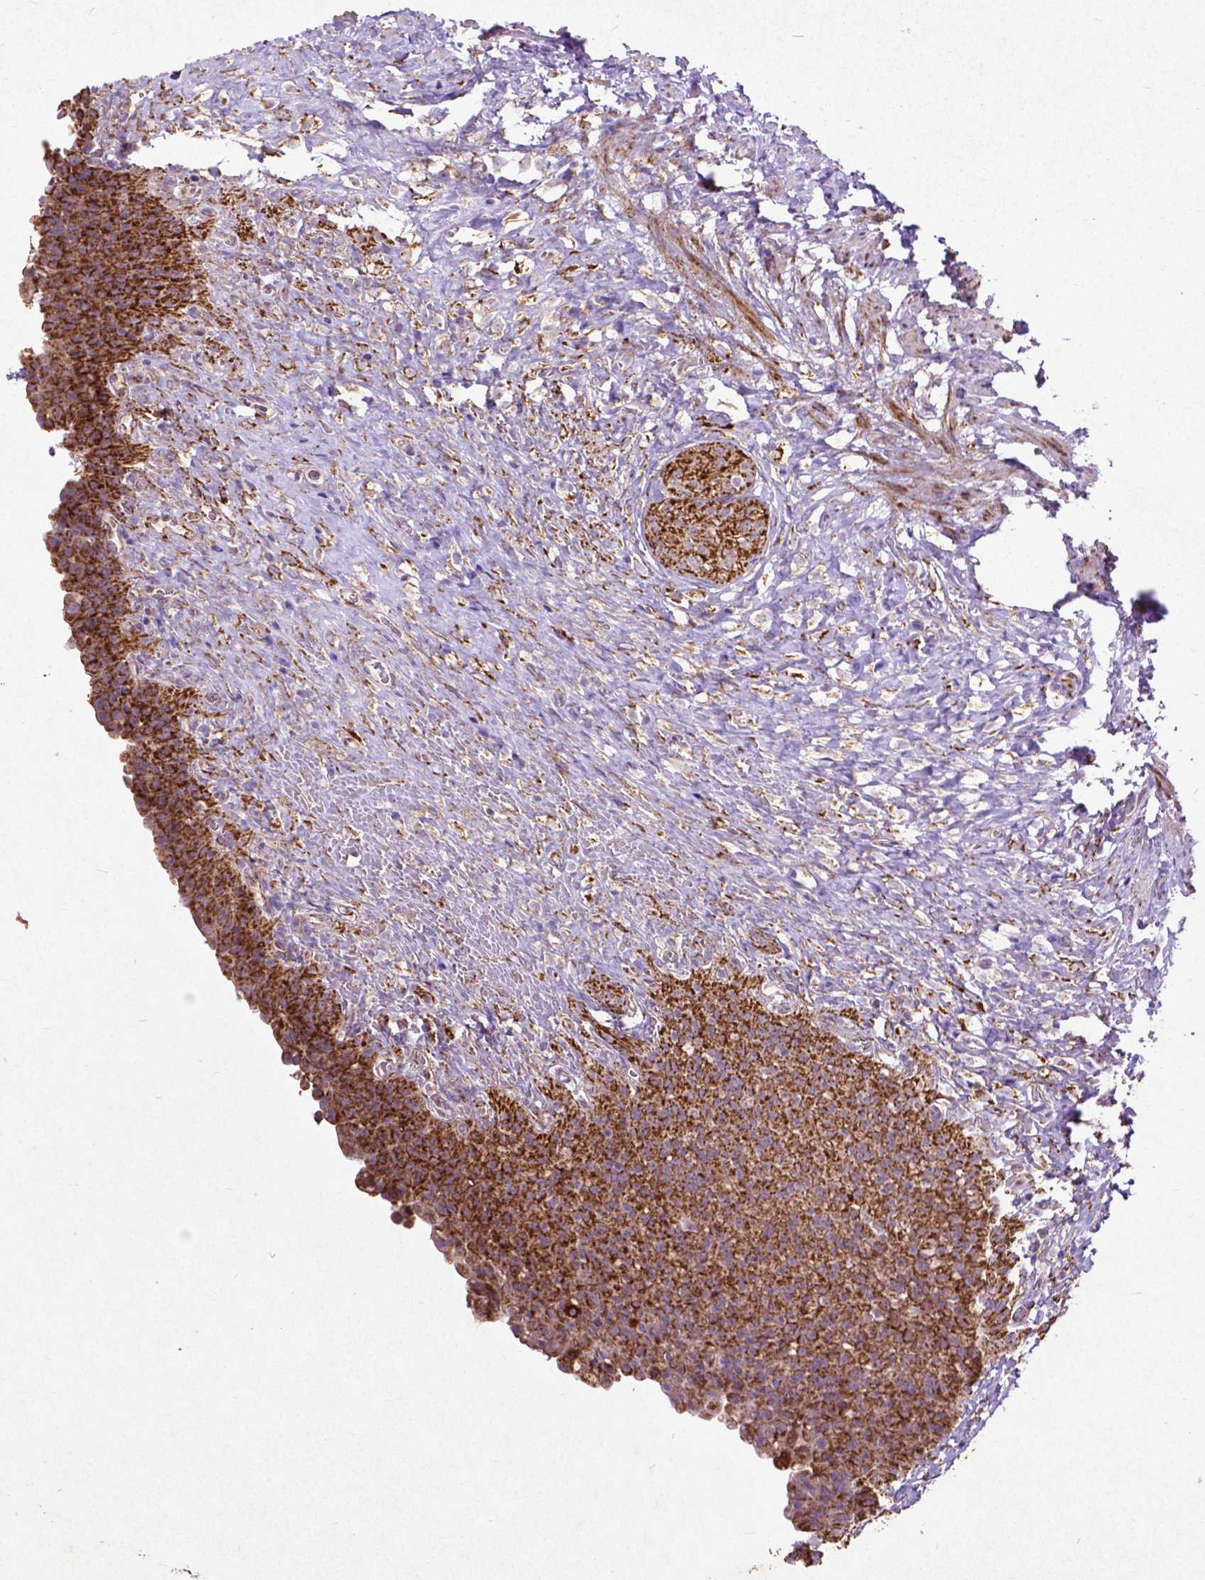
{"staining": {"intensity": "strong", "quantity": ">75%", "location": "cytoplasmic/membranous"}, "tissue": "urinary bladder", "cell_type": "Urothelial cells", "image_type": "normal", "snomed": [{"axis": "morphology", "description": "Normal tissue, NOS"}, {"axis": "topography", "description": "Urinary bladder"}, {"axis": "topography", "description": "Prostate"}], "caption": "Protein analysis of unremarkable urinary bladder shows strong cytoplasmic/membranous positivity in approximately >75% of urothelial cells.", "gene": "THEGL", "patient": {"sex": "male", "age": 76}}